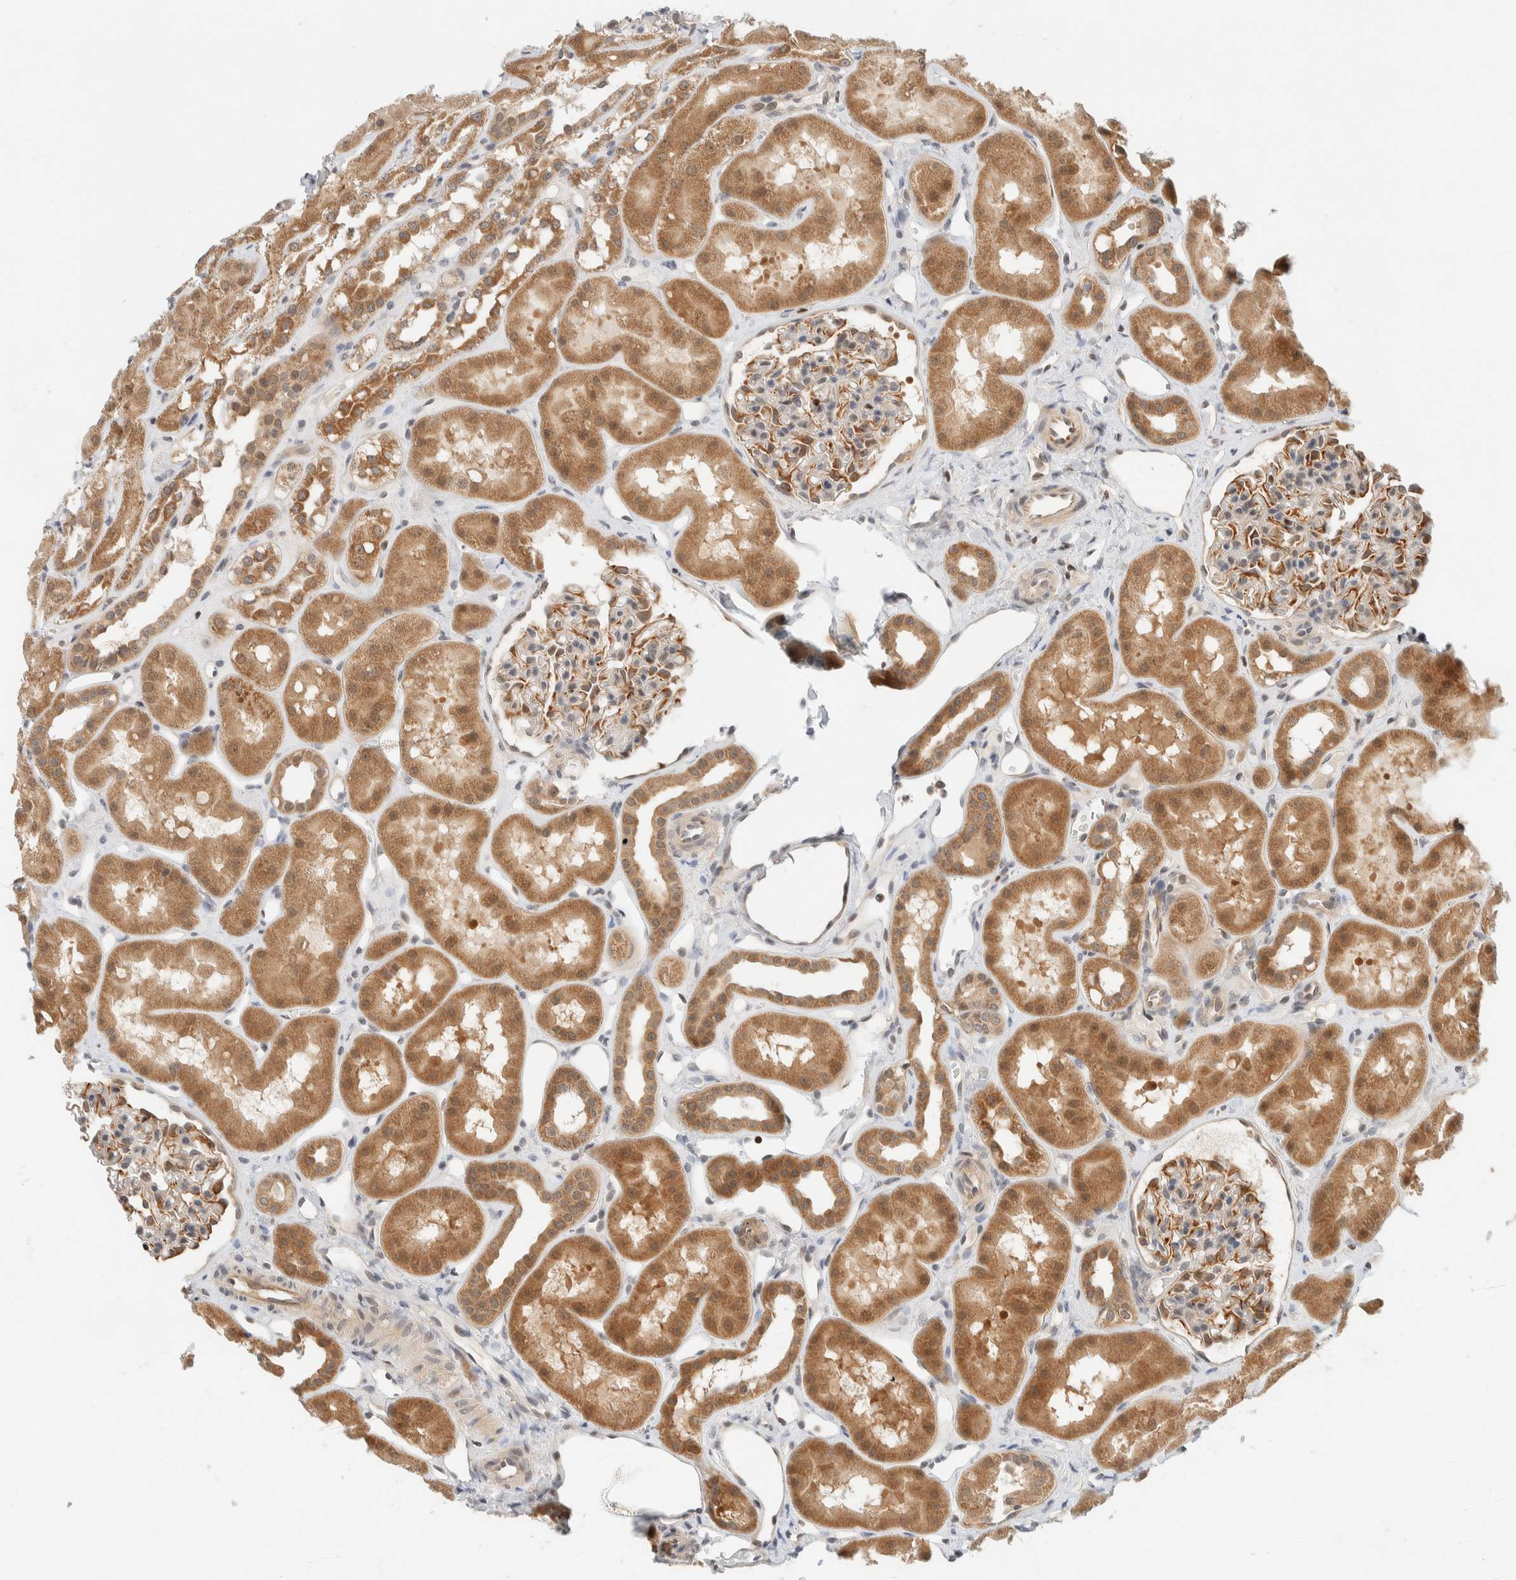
{"staining": {"intensity": "moderate", "quantity": "25%-75%", "location": "cytoplasmic/membranous"}, "tissue": "kidney", "cell_type": "Cells in glomeruli", "image_type": "normal", "snomed": [{"axis": "morphology", "description": "Normal tissue, NOS"}, {"axis": "topography", "description": "Kidney"}], "caption": "A medium amount of moderate cytoplasmic/membranous positivity is identified in approximately 25%-75% of cells in glomeruli in normal kidney.", "gene": "C8orf76", "patient": {"sex": "male", "age": 16}}